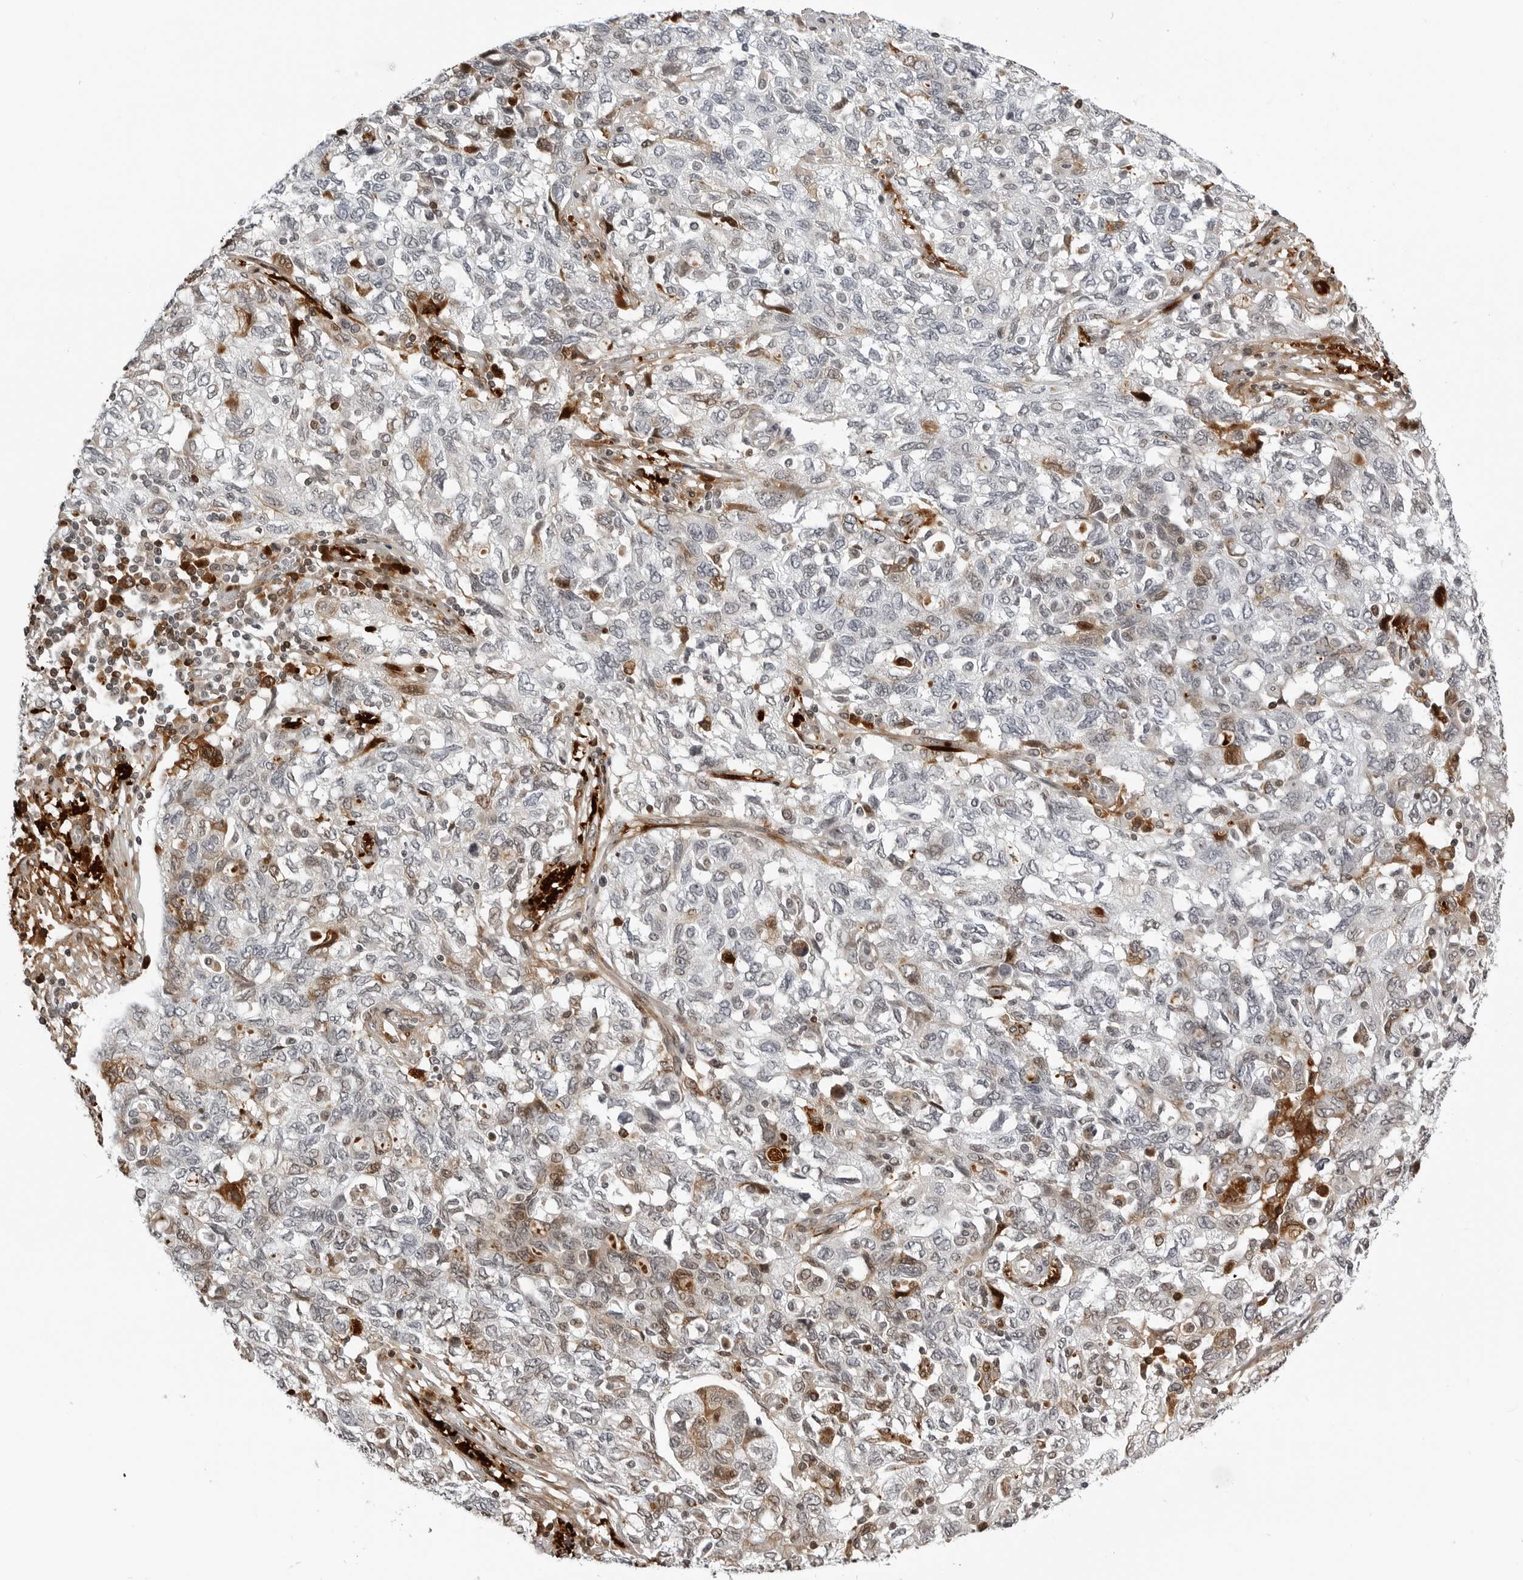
{"staining": {"intensity": "strong", "quantity": "<25%", "location": "cytoplasmic/membranous,nuclear"}, "tissue": "ovarian cancer", "cell_type": "Tumor cells", "image_type": "cancer", "snomed": [{"axis": "morphology", "description": "Carcinoma, NOS"}, {"axis": "morphology", "description": "Cystadenocarcinoma, serous, NOS"}, {"axis": "topography", "description": "Ovary"}], "caption": "The image displays staining of ovarian carcinoma, revealing strong cytoplasmic/membranous and nuclear protein staining (brown color) within tumor cells.", "gene": "CXCR5", "patient": {"sex": "female", "age": 69}}